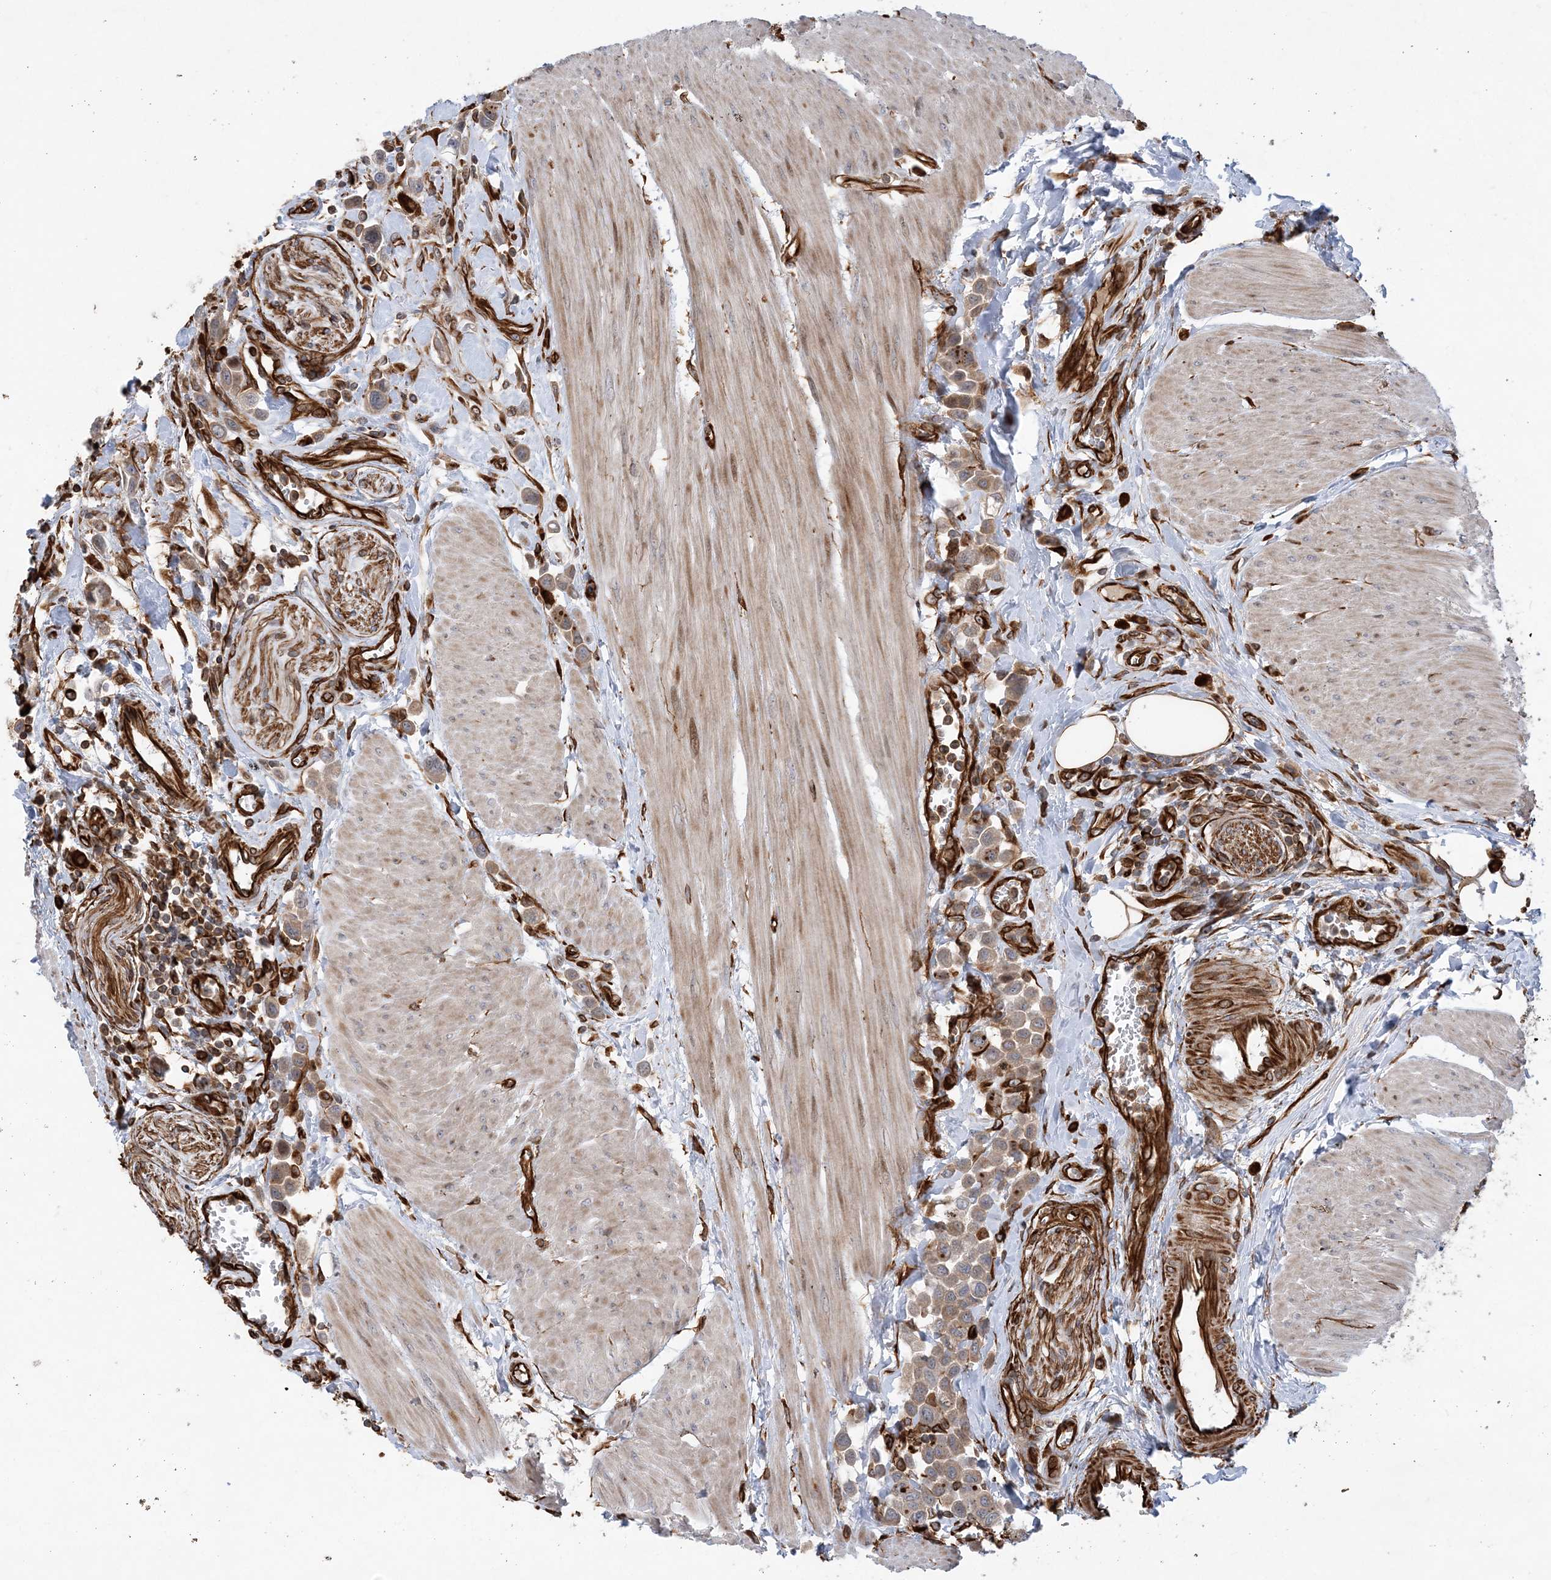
{"staining": {"intensity": "strong", "quantity": "25%-75%", "location": "cytoplasmic/membranous"}, "tissue": "urothelial cancer", "cell_type": "Tumor cells", "image_type": "cancer", "snomed": [{"axis": "morphology", "description": "Urothelial carcinoma, High grade"}, {"axis": "topography", "description": "Urinary bladder"}], "caption": "Human urothelial cancer stained for a protein (brown) demonstrates strong cytoplasmic/membranous positive expression in about 25%-75% of tumor cells.", "gene": "FAM114A2", "patient": {"sex": "male", "age": 50}}